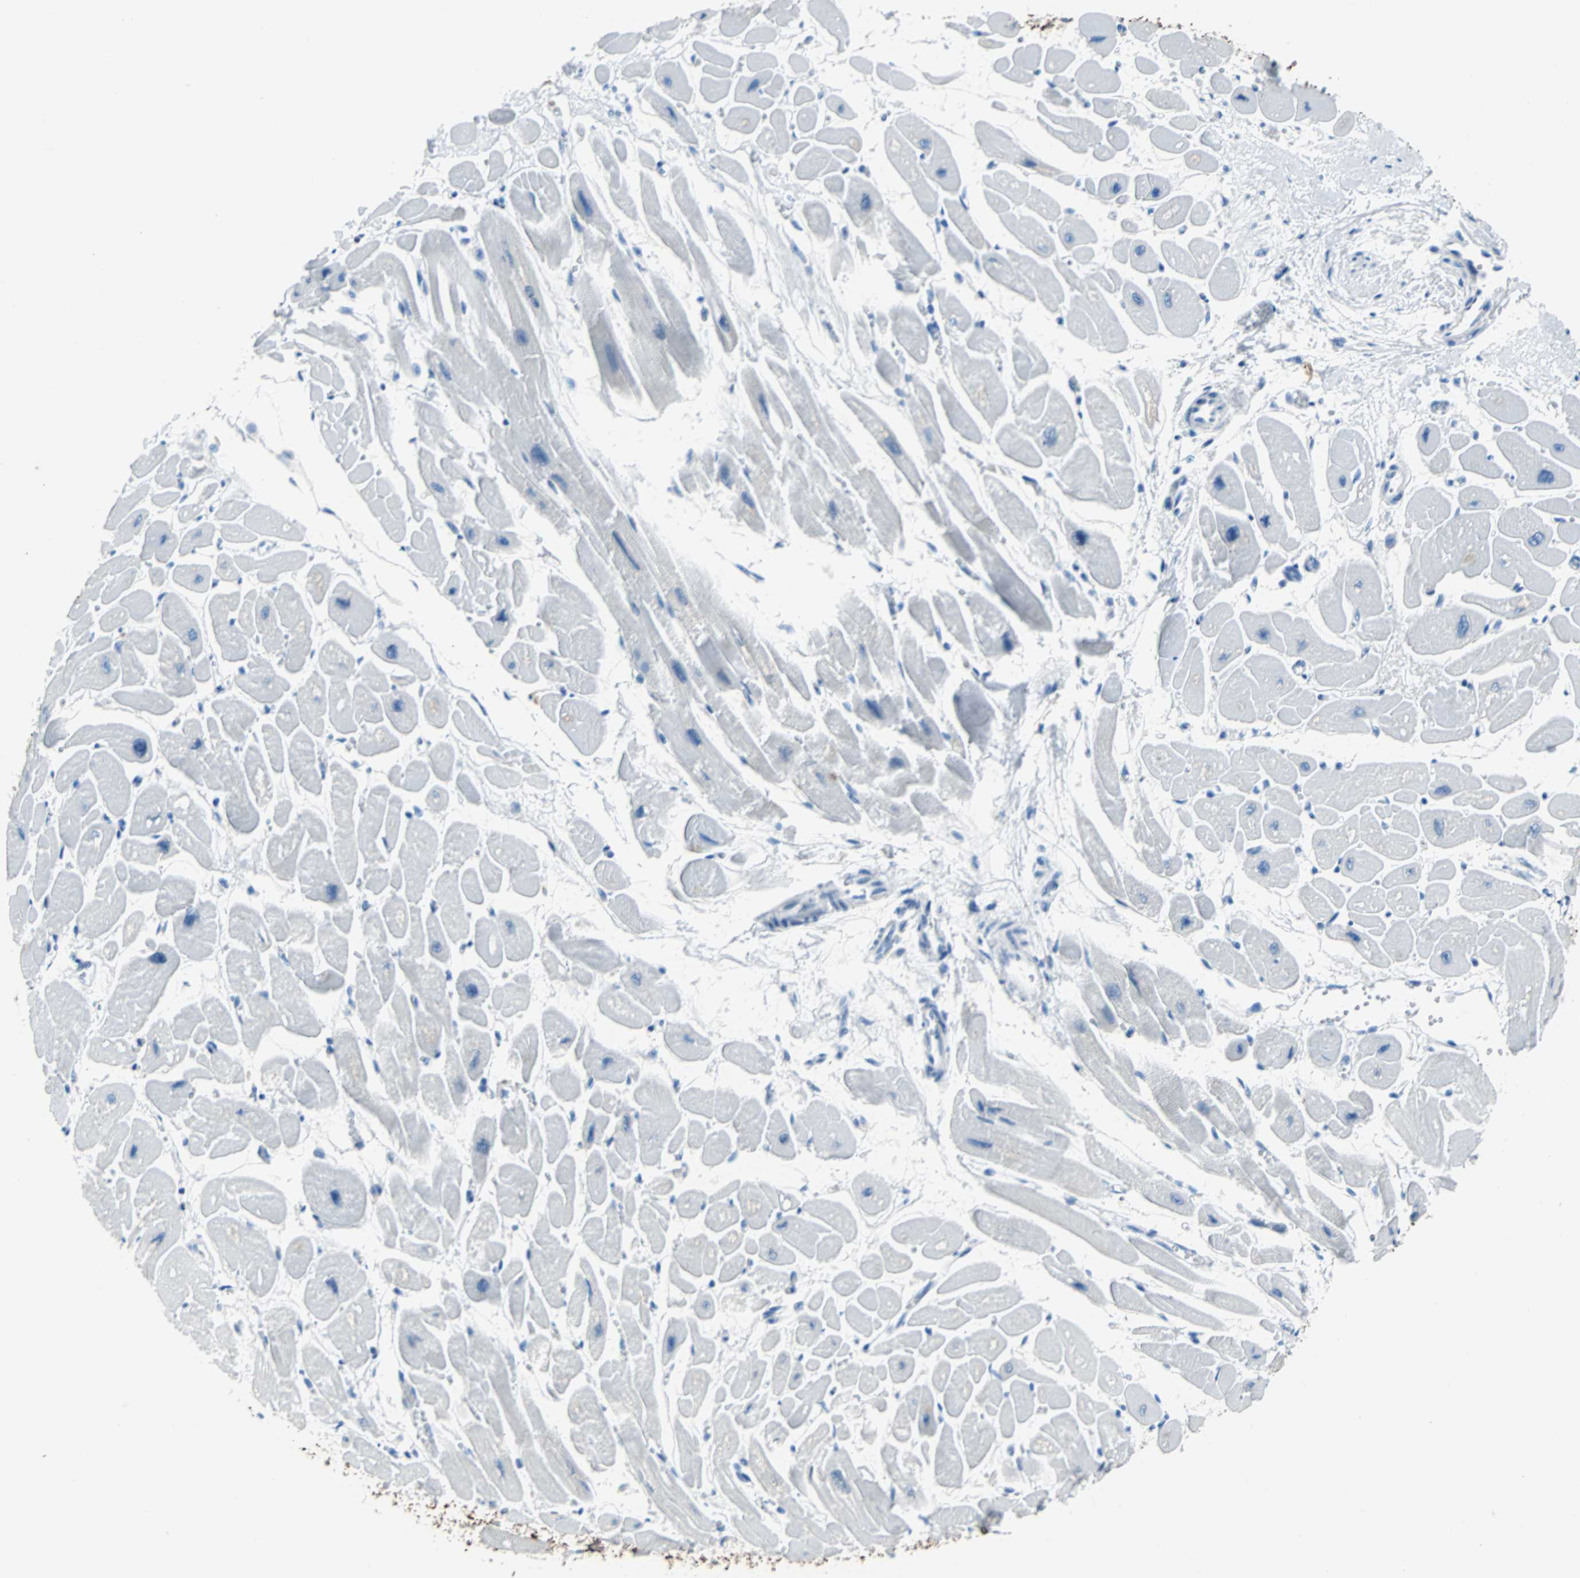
{"staining": {"intensity": "negative", "quantity": "none", "location": "none"}, "tissue": "heart muscle", "cell_type": "Cardiomyocytes", "image_type": "normal", "snomed": [{"axis": "morphology", "description": "Normal tissue, NOS"}, {"axis": "topography", "description": "Heart"}], "caption": "A micrograph of heart muscle stained for a protein demonstrates no brown staining in cardiomyocytes.", "gene": "KRT7", "patient": {"sex": "female", "age": 54}}